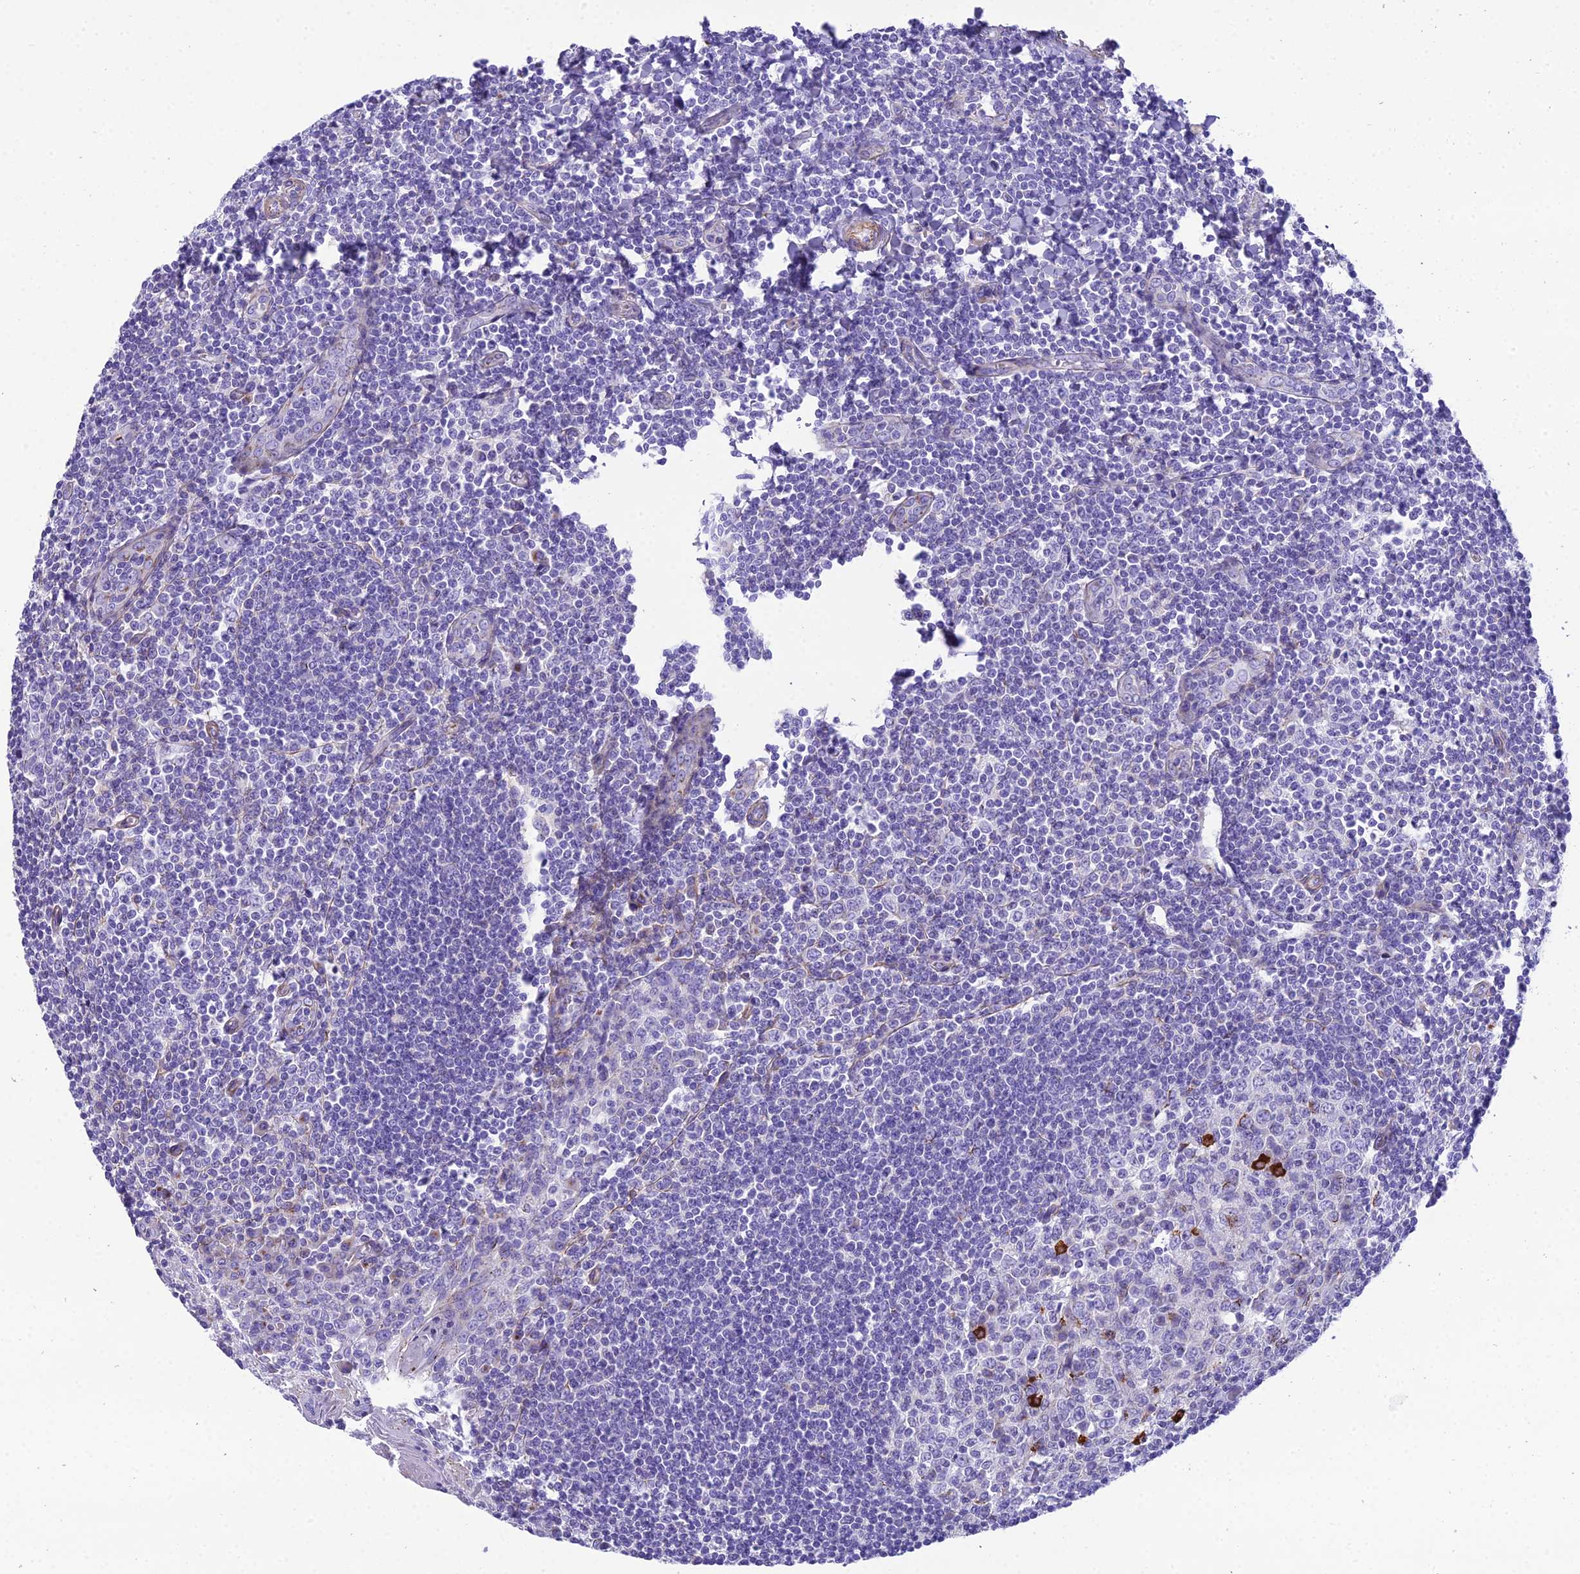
{"staining": {"intensity": "strong", "quantity": "<25%", "location": "cytoplasmic/membranous"}, "tissue": "tonsil", "cell_type": "Germinal center cells", "image_type": "normal", "snomed": [{"axis": "morphology", "description": "Normal tissue, NOS"}, {"axis": "topography", "description": "Tonsil"}], "caption": "Benign tonsil shows strong cytoplasmic/membranous staining in approximately <25% of germinal center cells, visualized by immunohistochemistry.", "gene": "GFRA1", "patient": {"sex": "male", "age": 27}}